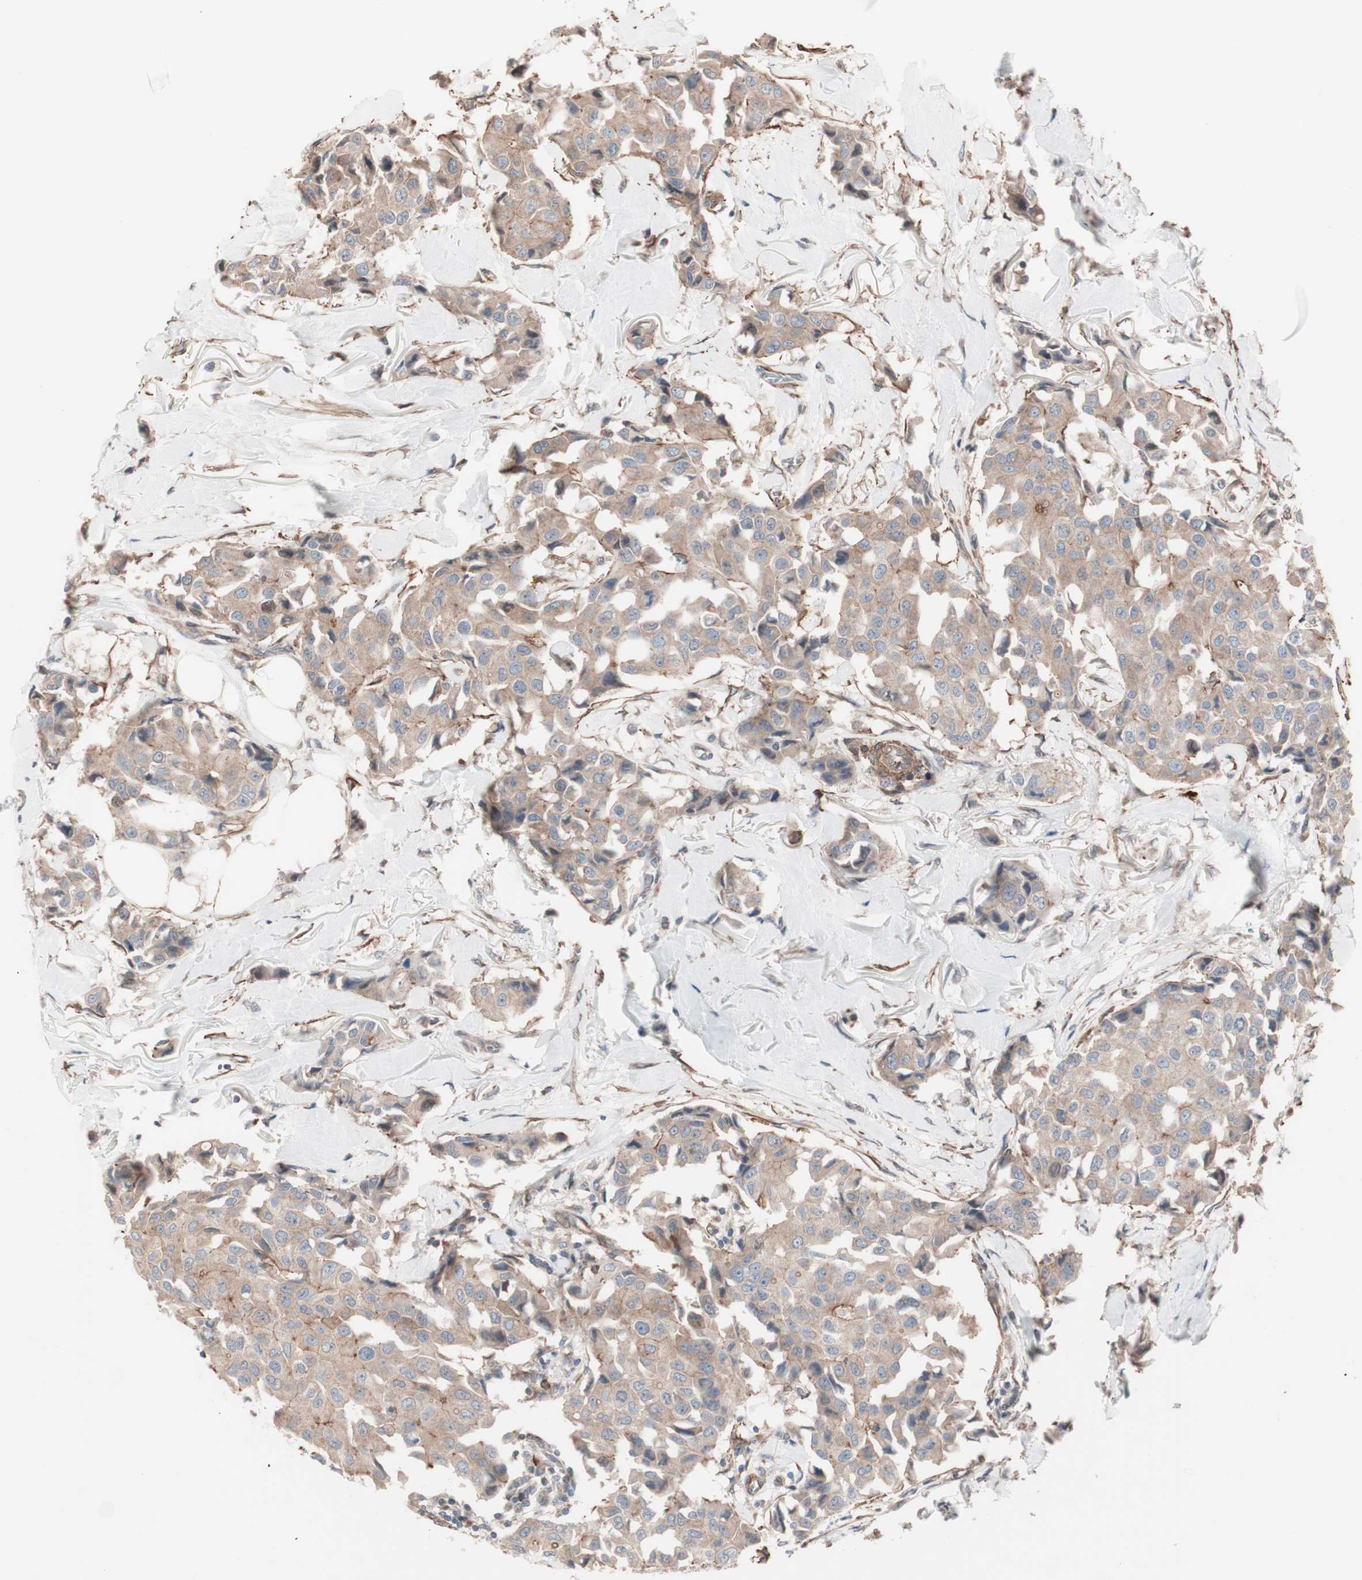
{"staining": {"intensity": "moderate", "quantity": ">75%", "location": "cytoplasmic/membranous"}, "tissue": "breast cancer", "cell_type": "Tumor cells", "image_type": "cancer", "snomed": [{"axis": "morphology", "description": "Duct carcinoma"}, {"axis": "topography", "description": "Breast"}], "caption": "Immunohistochemistry (IHC) micrograph of breast cancer stained for a protein (brown), which reveals medium levels of moderate cytoplasmic/membranous positivity in approximately >75% of tumor cells.", "gene": "ALG5", "patient": {"sex": "female", "age": 80}}